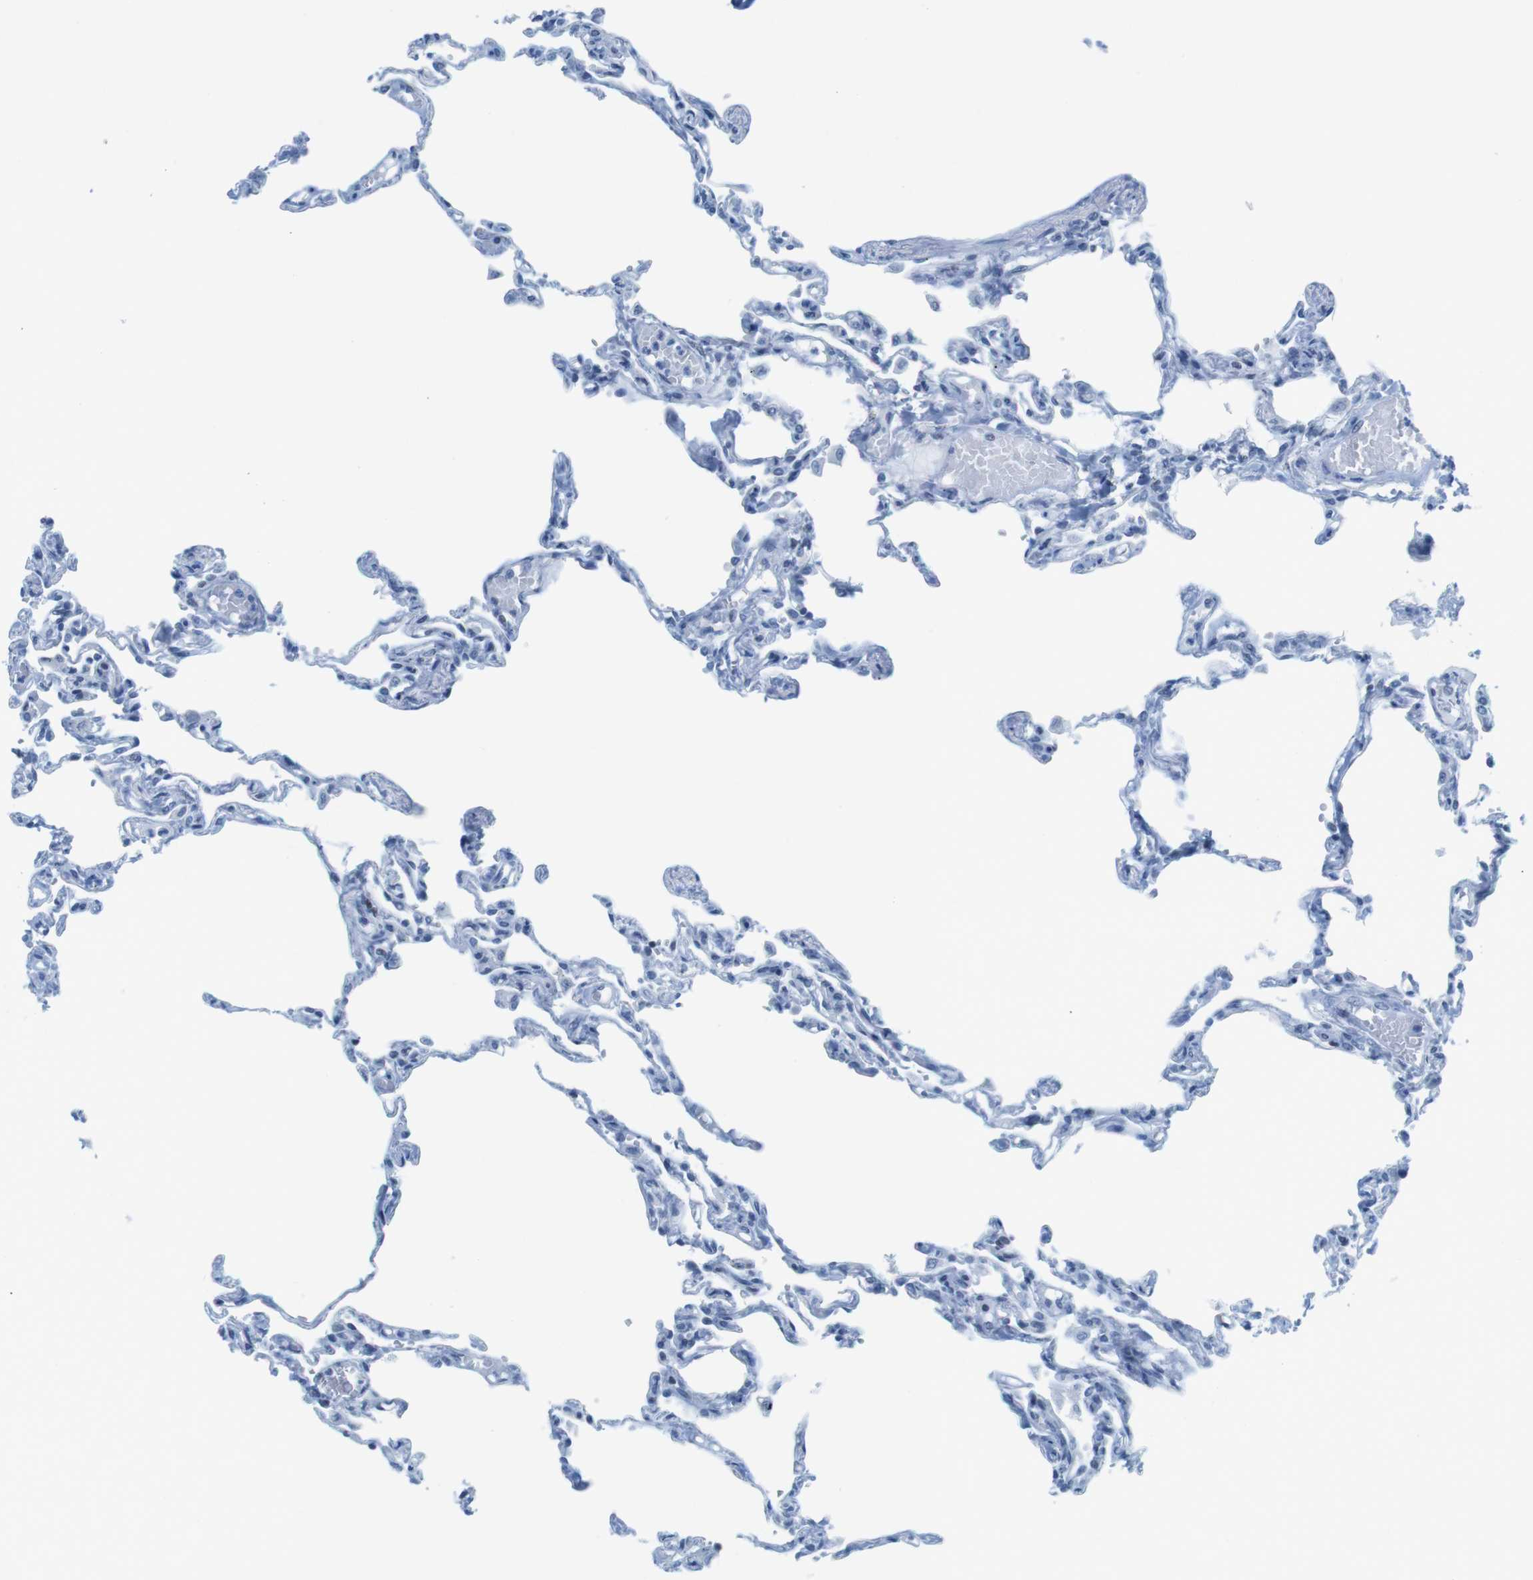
{"staining": {"intensity": "negative", "quantity": "none", "location": "none"}, "tissue": "lung", "cell_type": "Alveolar cells", "image_type": "normal", "snomed": [{"axis": "morphology", "description": "Normal tissue, NOS"}, {"axis": "topography", "description": "Lung"}], "caption": "High magnification brightfield microscopy of unremarkable lung stained with DAB (brown) and counterstained with hematoxylin (blue): alveolar cells show no significant positivity.", "gene": "NIFK", "patient": {"sex": "male", "age": 21}}